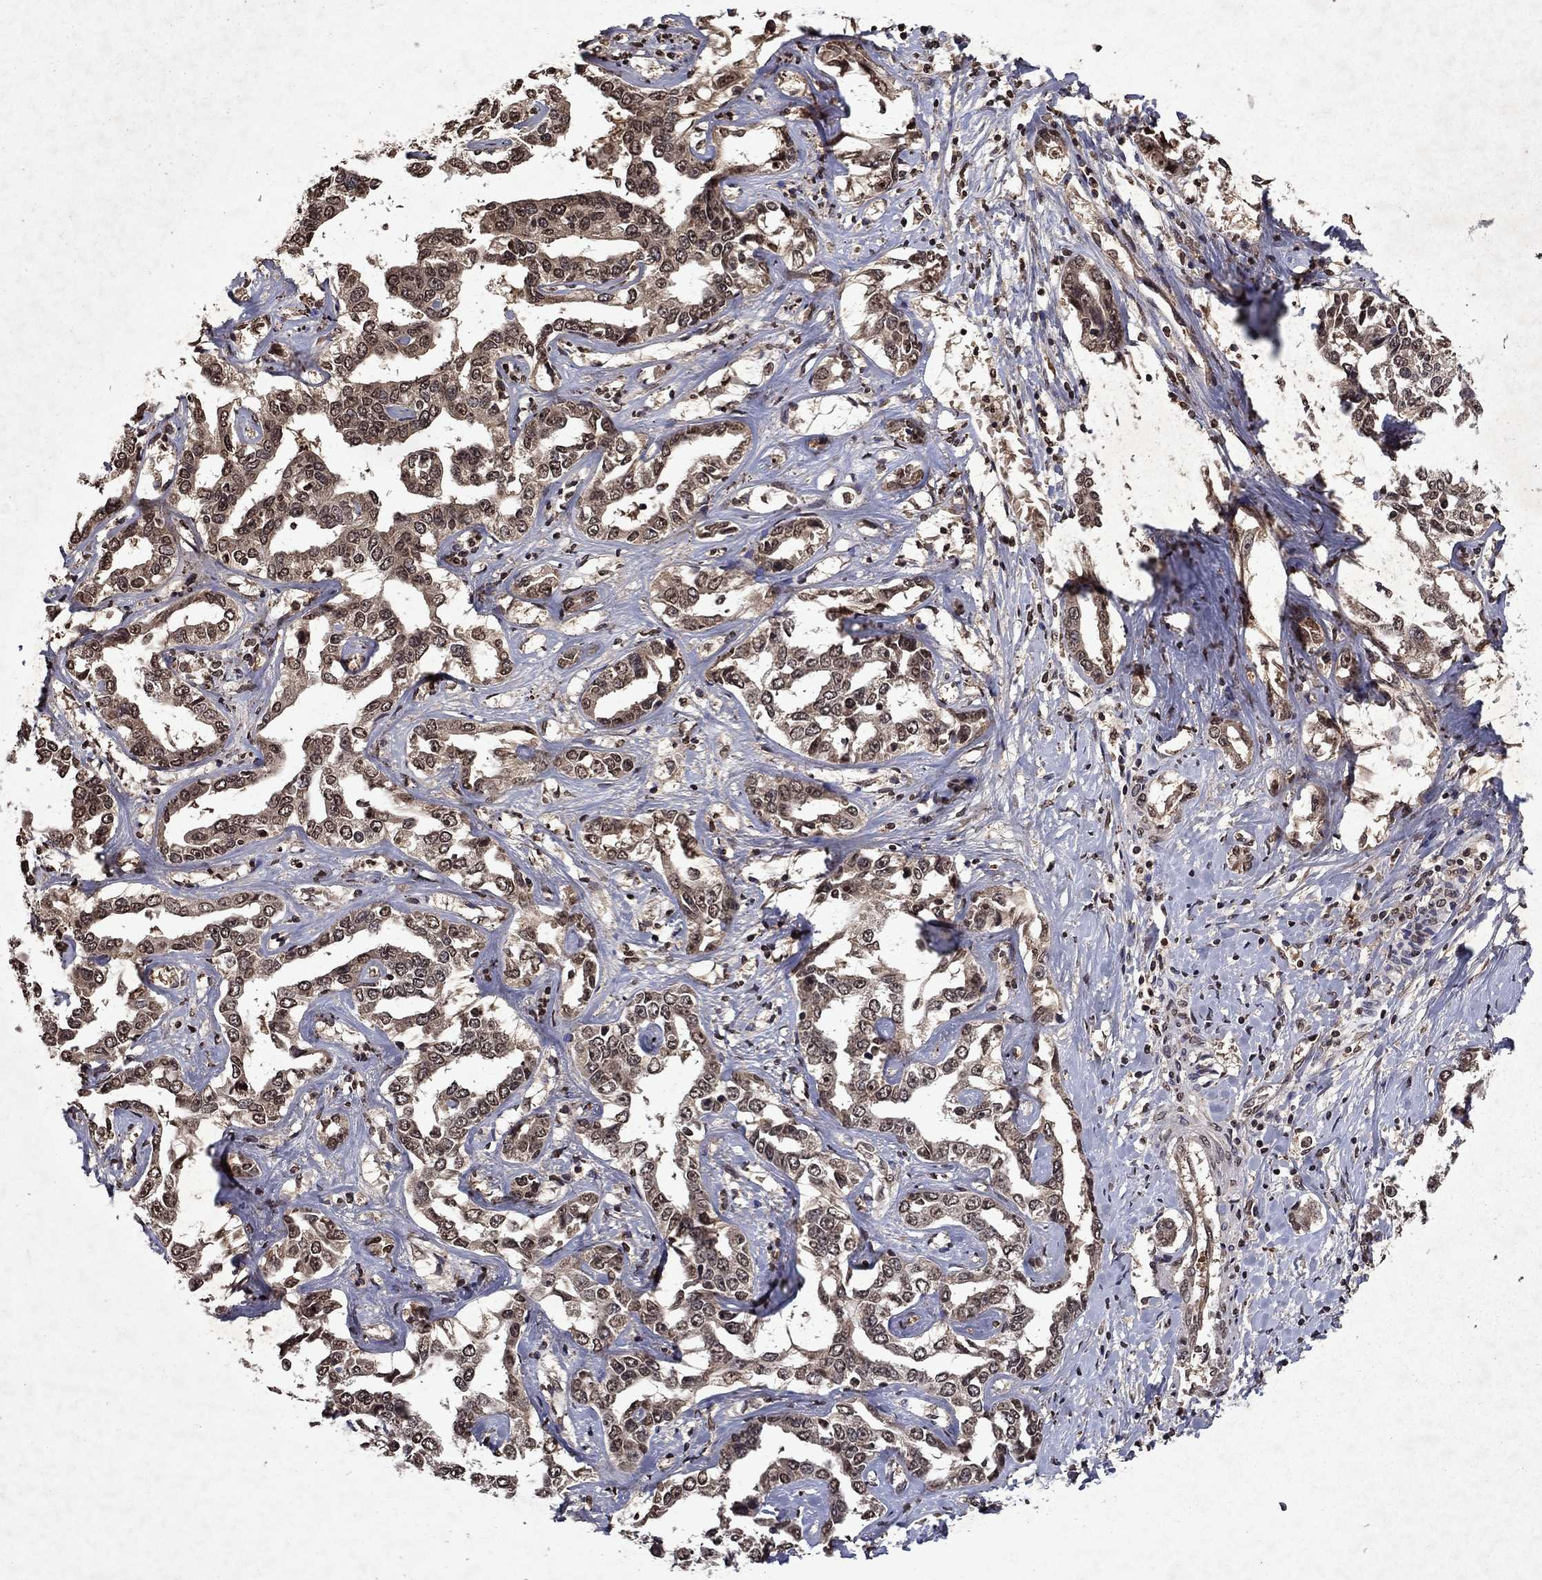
{"staining": {"intensity": "moderate", "quantity": "<25%", "location": "nuclear"}, "tissue": "liver cancer", "cell_type": "Tumor cells", "image_type": "cancer", "snomed": [{"axis": "morphology", "description": "Cholangiocarcinoma"}, {"axis": "topography", "description": "Liver"}], "caption": "Liver cancer was stained to show a protein in brown. There is low levels of moderate nuclear expression in about <25% of tumor cells.", "gene": "PIN4", "patient": {"sex": "male", "age": 59}}